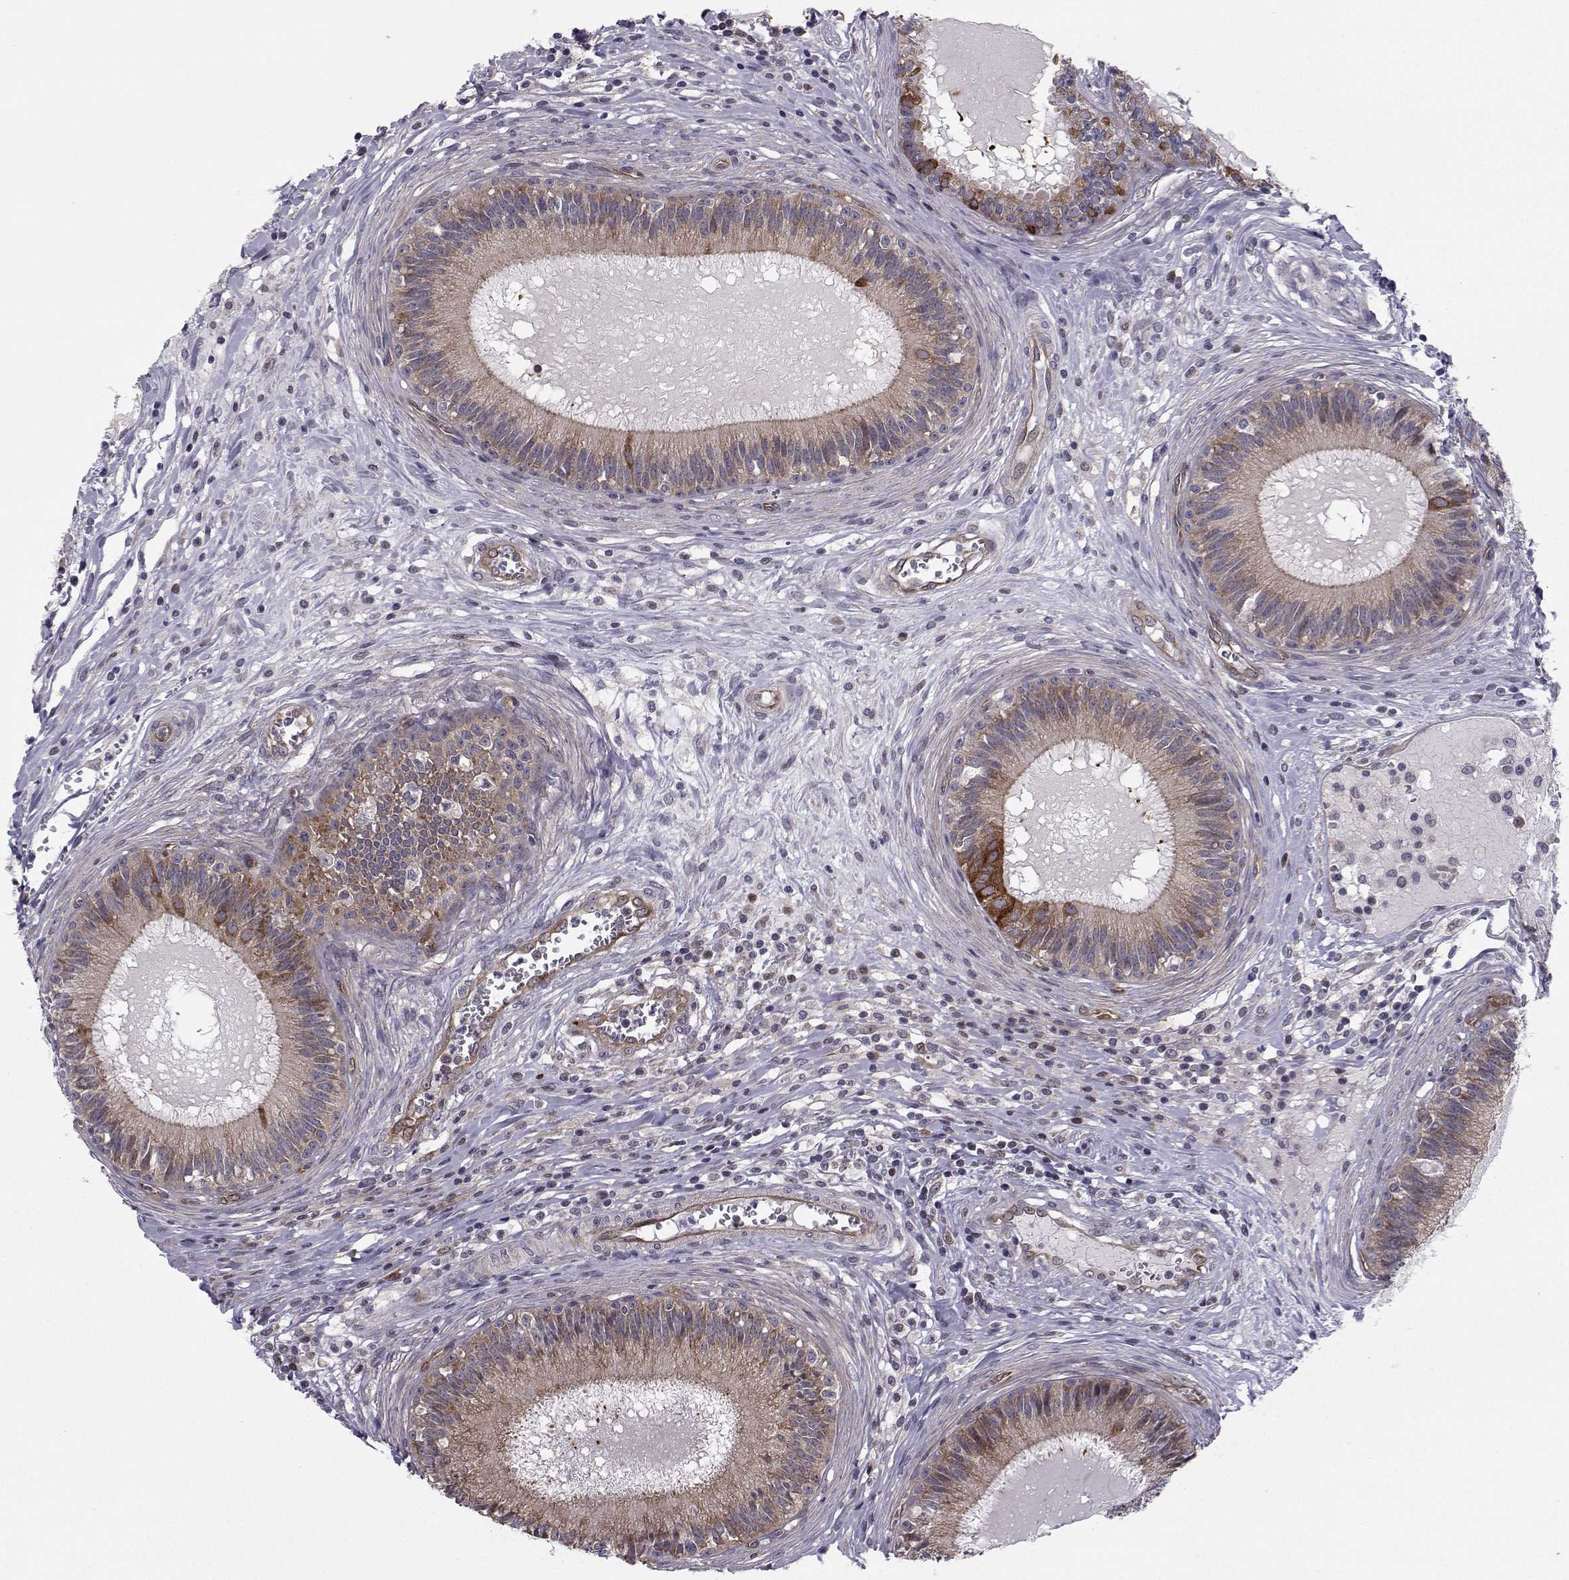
{"staining": {"intensity": "strong", "quantity": "<25%", "location": "cytoplasmic/membranous"}, "tissue": "epididymis", "cell_type": "Glandular cells", "image_type": "normal", "snomed": [{"axis": "morphology", "description": "Normal tissue, NOS"}, {"axis": "topography", "description": "Epididymis"}], "caption": "Protein analysis of unremarkable epididymis exhibits strong cytoplasmic/membranous expression in about <25% of glandular cells.", "gene": "HSP90AB1", "patient": {"sex": "male", "age": 27}}